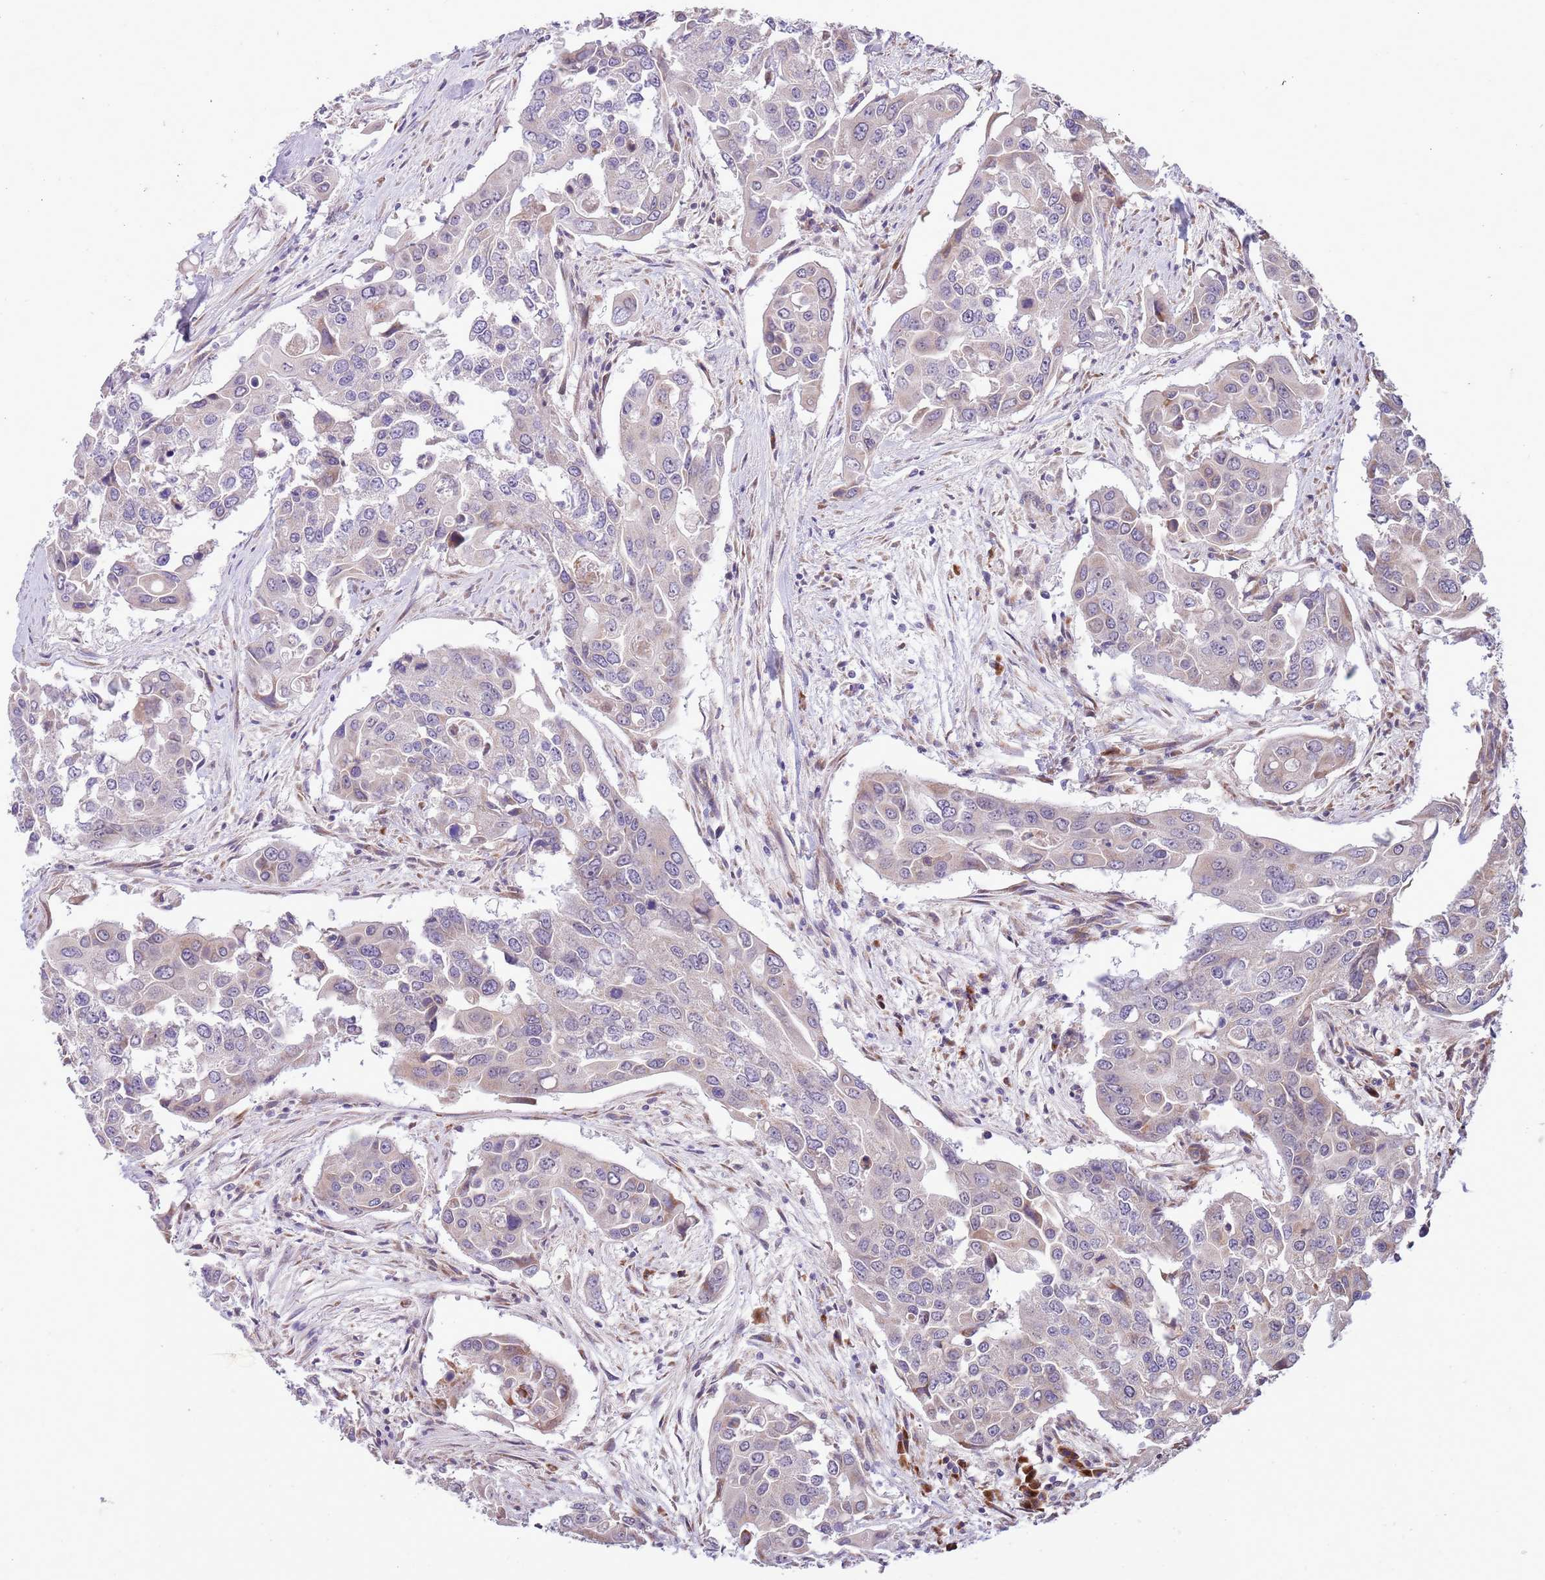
{"staining": {"intensity": "weak", "quantity": "<25%", "location": "cytoplasmic/membranous"}, "tissue": "colorectal cancer", "cell_type": "Tumor cells", "image_type": "cancer", "snomed": [{"axis": "morphology", "description": "Adenocarcinoma, NOS"}, {"axis": "topography", "description": "Colon"}], "caption": "Immunohistochemistry of human colorectal cancer reveals no staining in tumor cells. (DAB (3,3'-diaminobenzidine) immunohistochemistry (IHC) with hematoxylin counter stain).", "gene": "DAND5", "patient": {"sex": "male", "age": 77}}